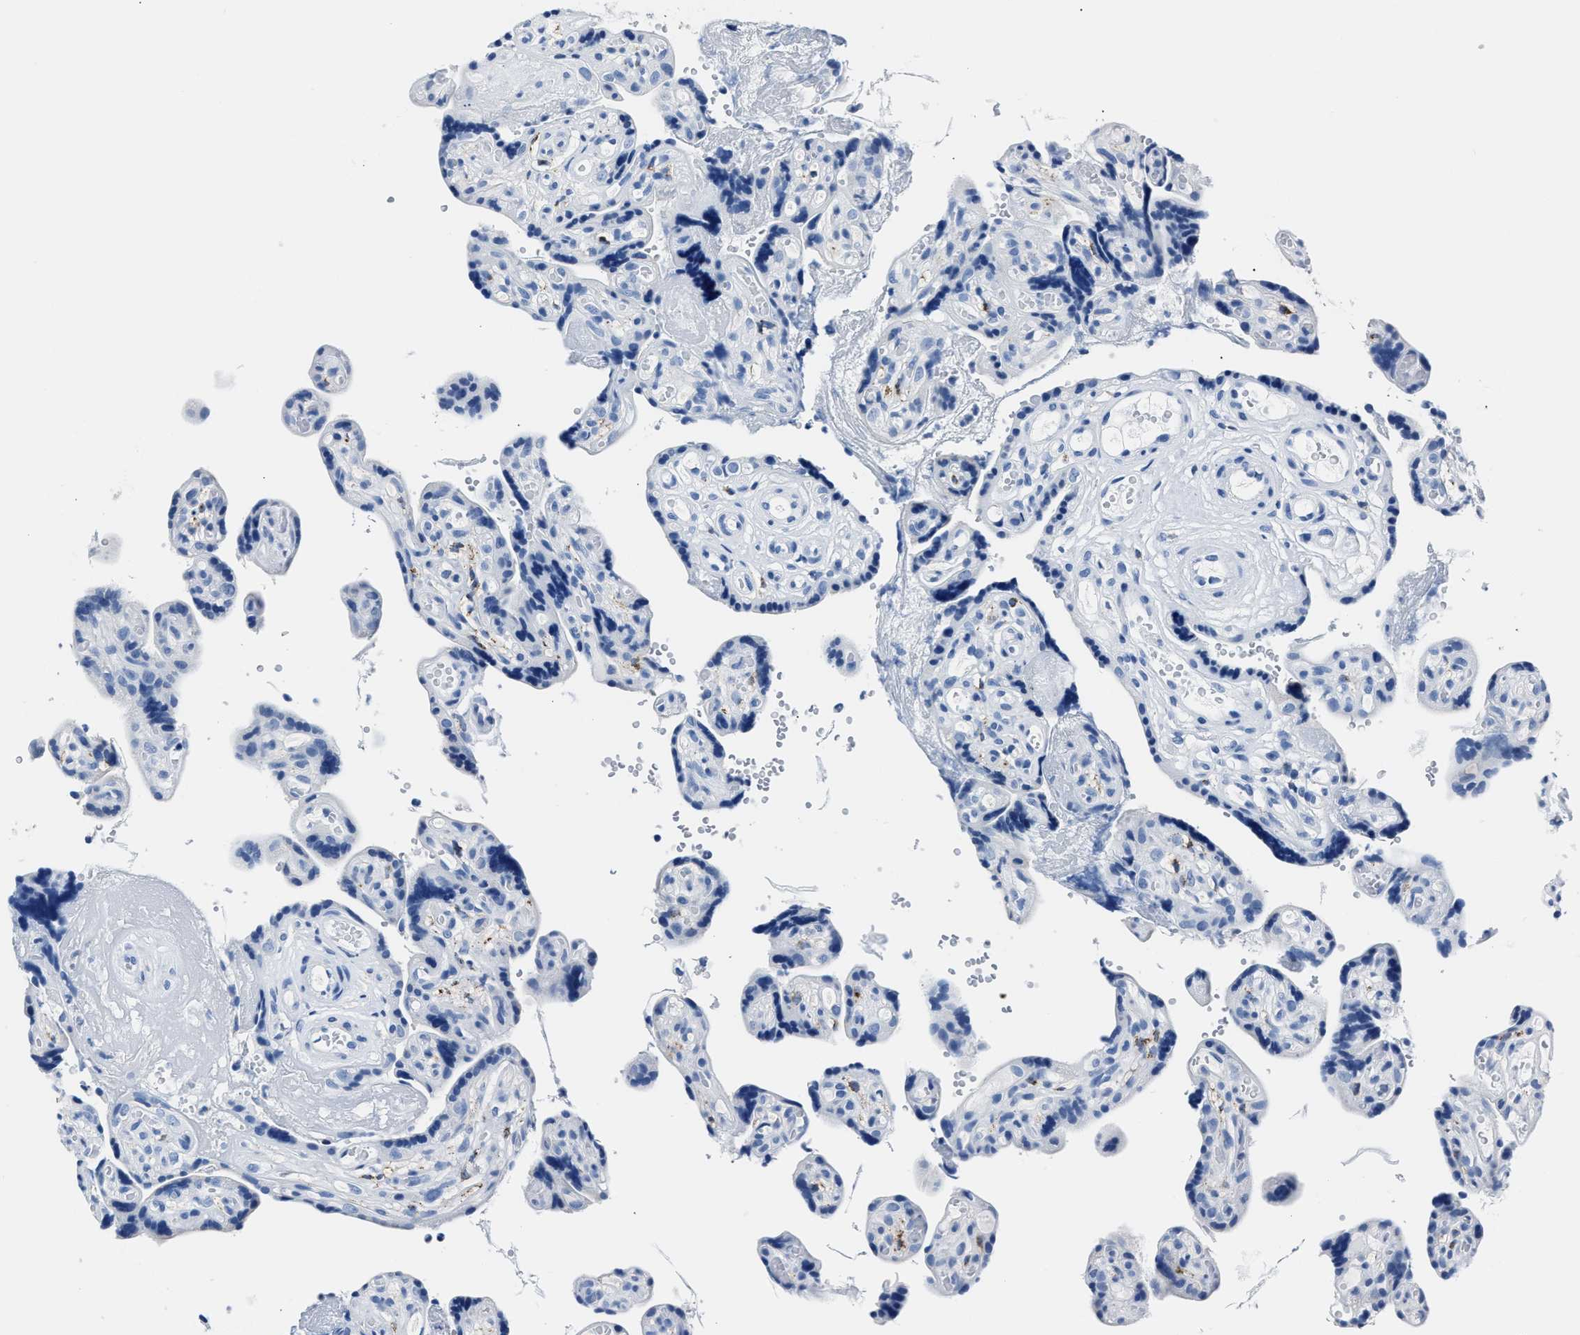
{"staining": {"intensity": "negative", "quantity": "none", "location": "none"}, "tissue": "placenta", "cell_type": "Decidual cells", "image_type": "normal", "snomed": [{"axis": "morphology", "description": "Normal tissue, NOS"}, {"axis": "topography", "description": "Placenta"}], "caption": "IHC photomicrograph of unremarkable placenta stained for a protein (brown), which exhibits no expression in decidual cells.", "gene": "AMACR", "patient": {"sex": "female", "age": 30}}